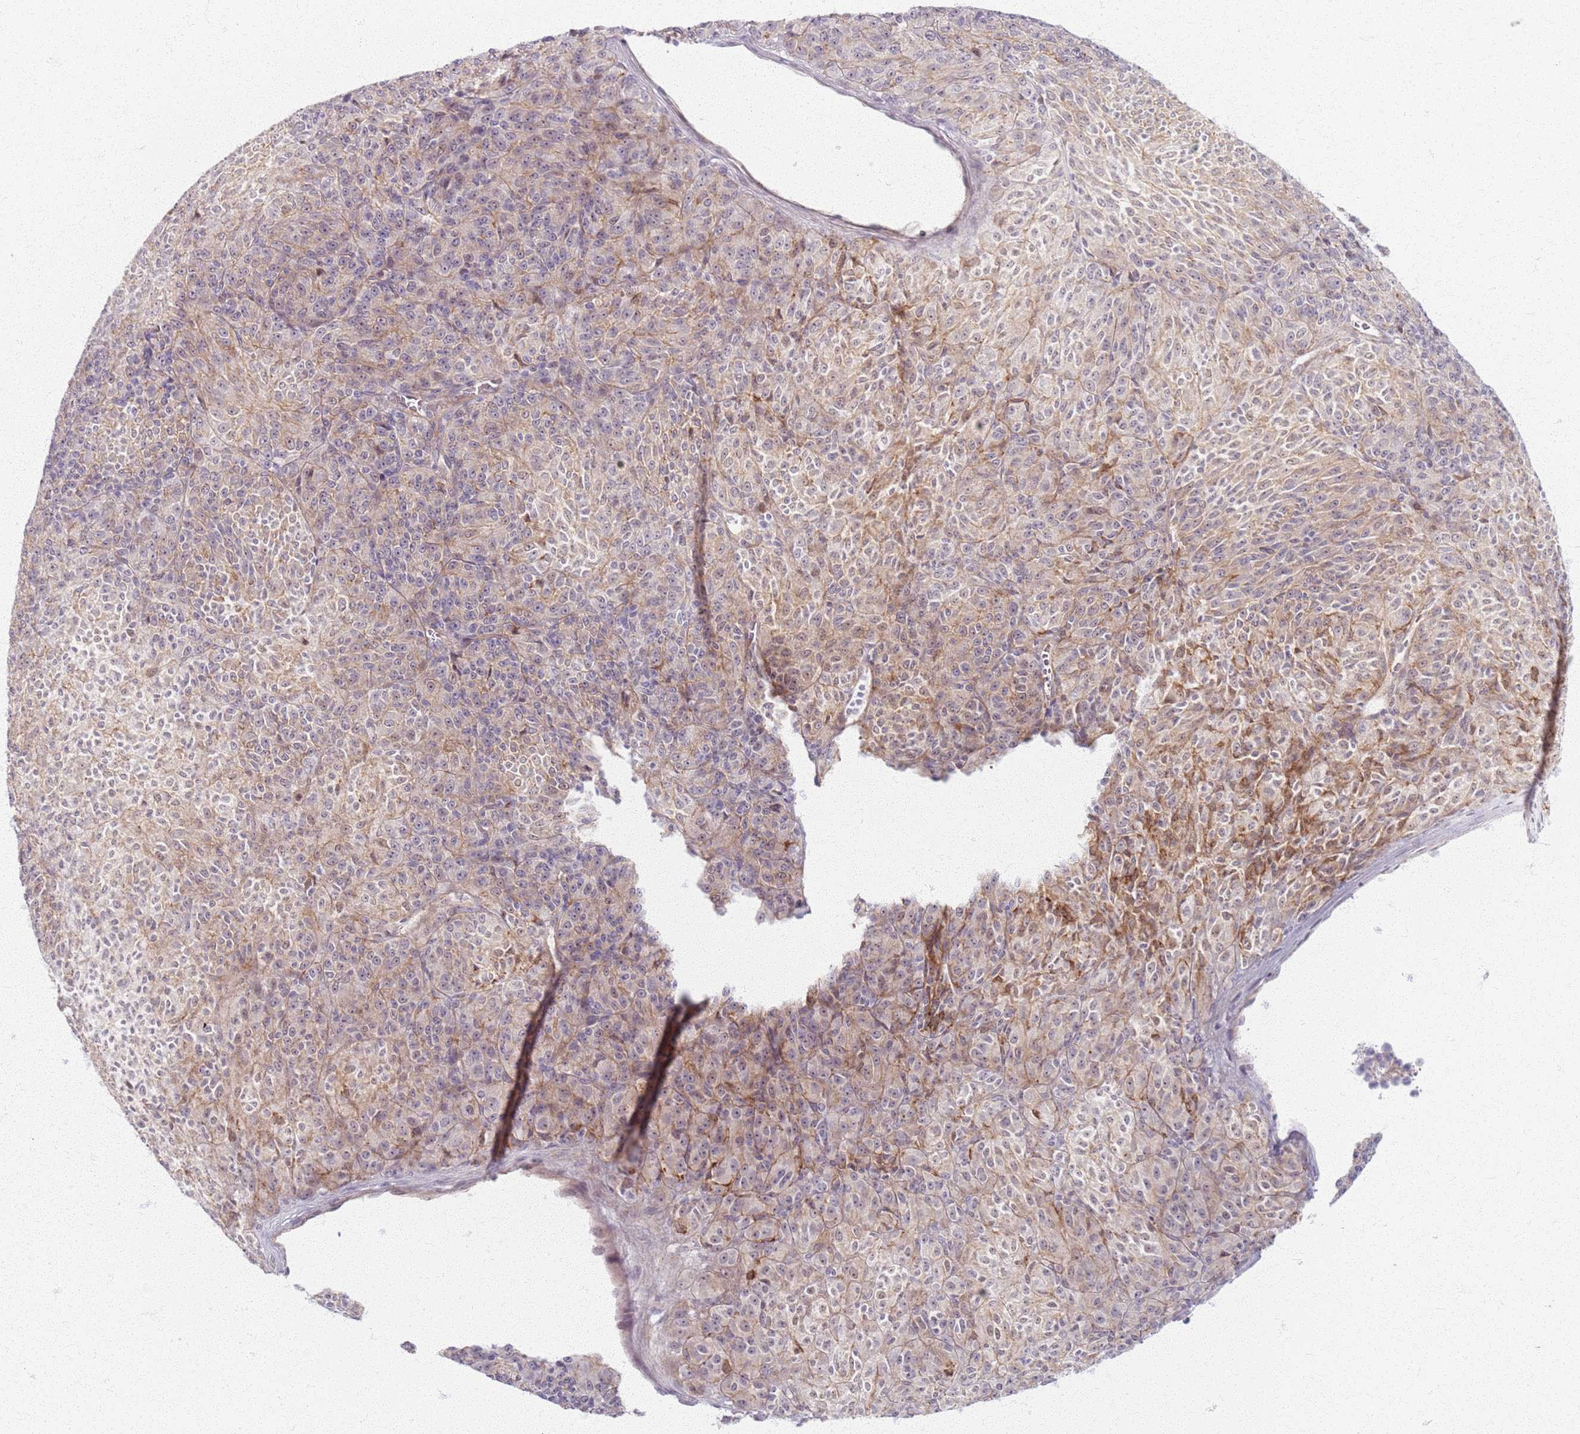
{"staining": {"intensity": "moderate", "quantity": "25%-75%", "location": "cytoplasmic/membranous"}, "tissue": "melanoma", "cell_type": "Tumor cells", "image_type": "cancer", "snomed": [{"axis": "morphology", "description": "Malignant melanoma, Metastatic site"}, {"axis": "topography", "description": "Brain"}], "caption": "Immunohistochemistry (IHC) image of neoplastic tissue: melanoma stained using immunohistochemistry (IHC) exhibits medium levels of moderate protein expression localized specifically in the cytoplasmic/membranous of tumor cells, appearing as a cytoplasmic/membranous brown color.", "gene": "KCNA5", "patient": {"sex": "female", "age": 56}}